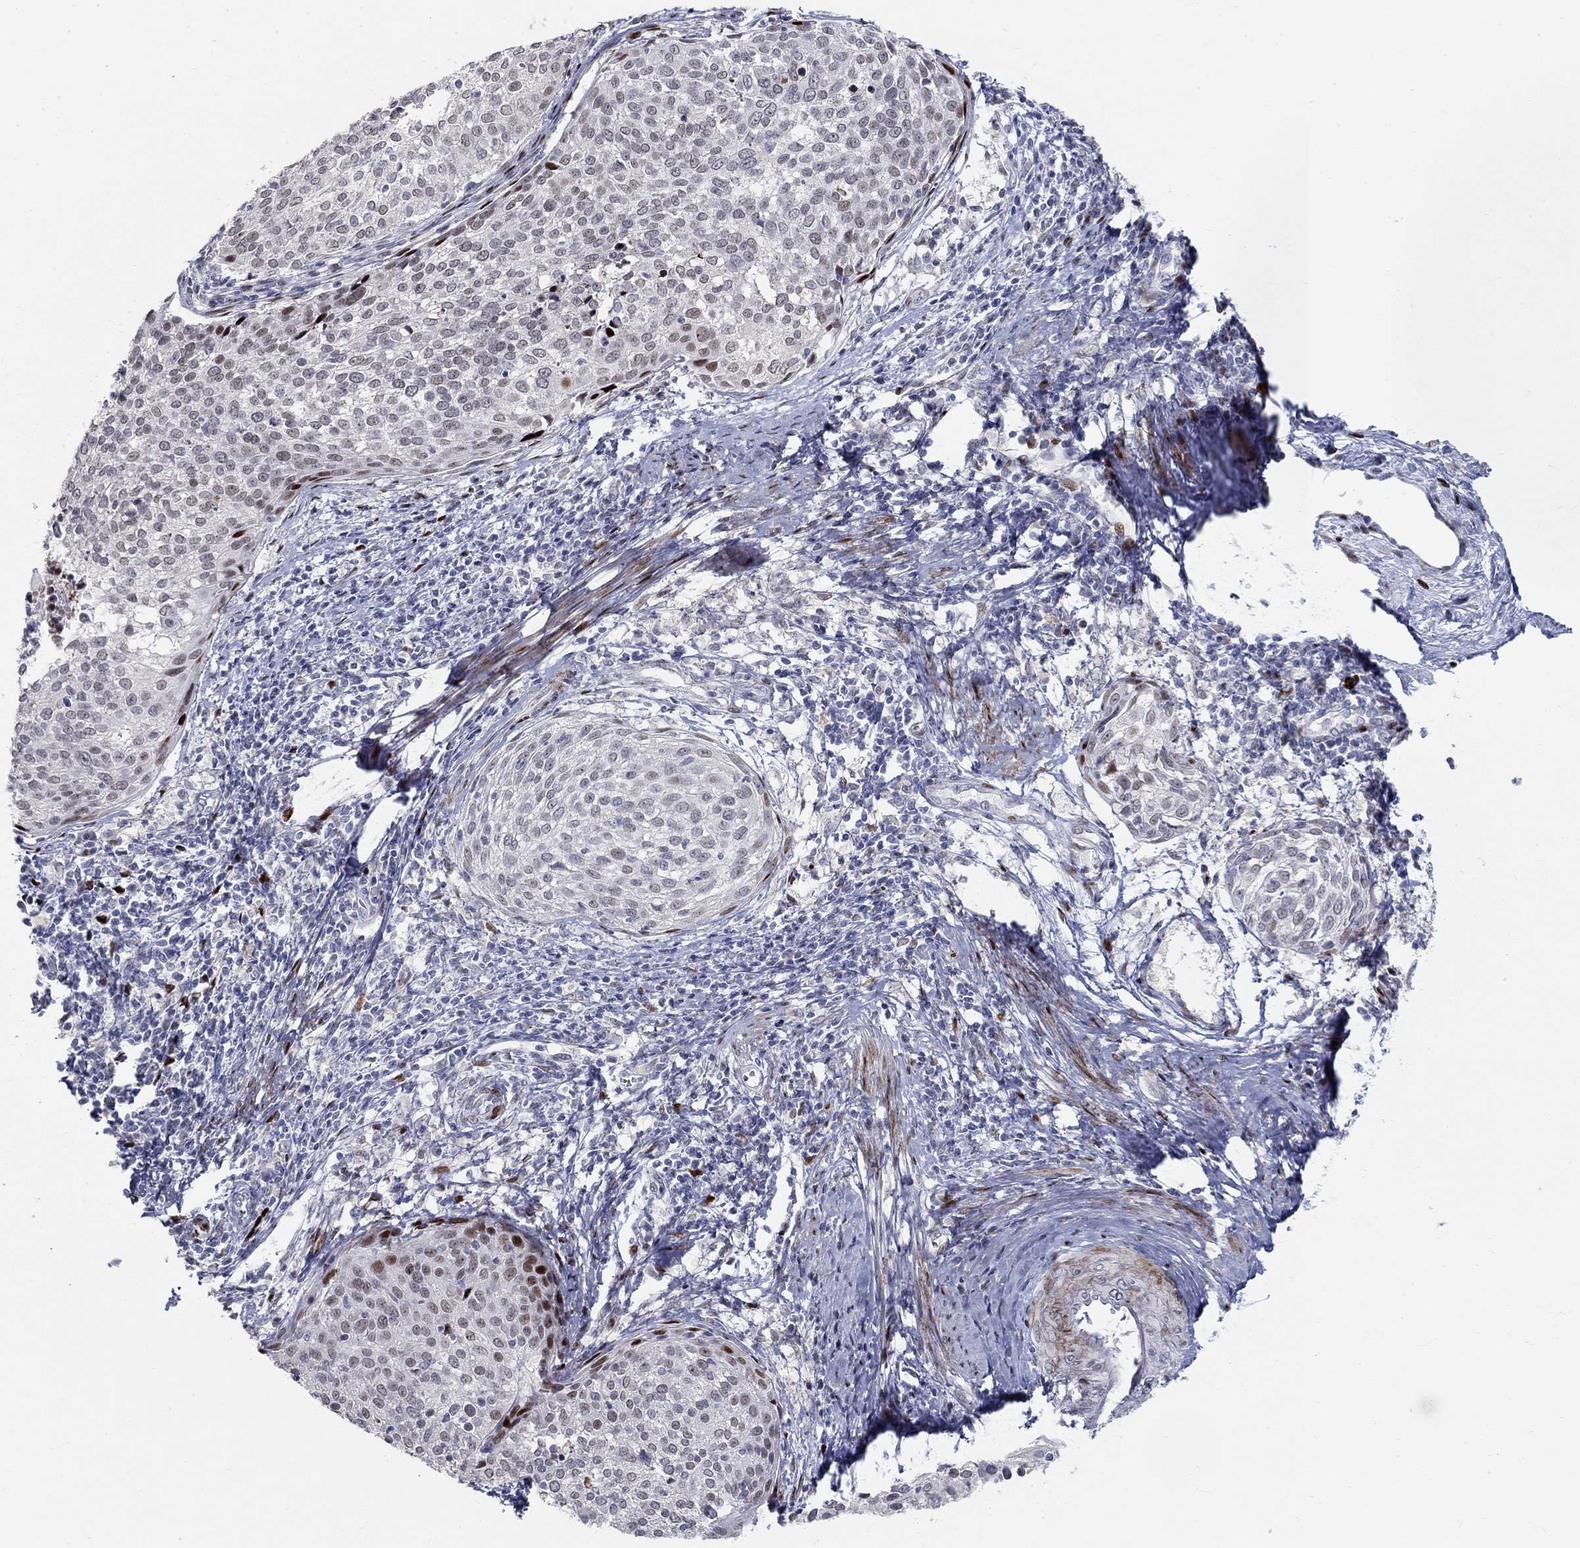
{"staining": {"intensity": "strong", "quantity": "<25%", "location": "nuclear"}, "tissue": "cervical cancer", "cell_type": "Tumor cells", "image_type": "cancer", "snomed": [{"axis": "morphology", "description": "Squamous cell carcinoma, NOS"}, {"axis": "topography", "description": "Cervix"}], "caption": "This is an image of IHC staining of cervical squamous cell carcinoma, which shows strong expression in the nuclear of tumor cells.", "gene": "RAPGEF5", "patient": {"sex": "female", "age": 39}}